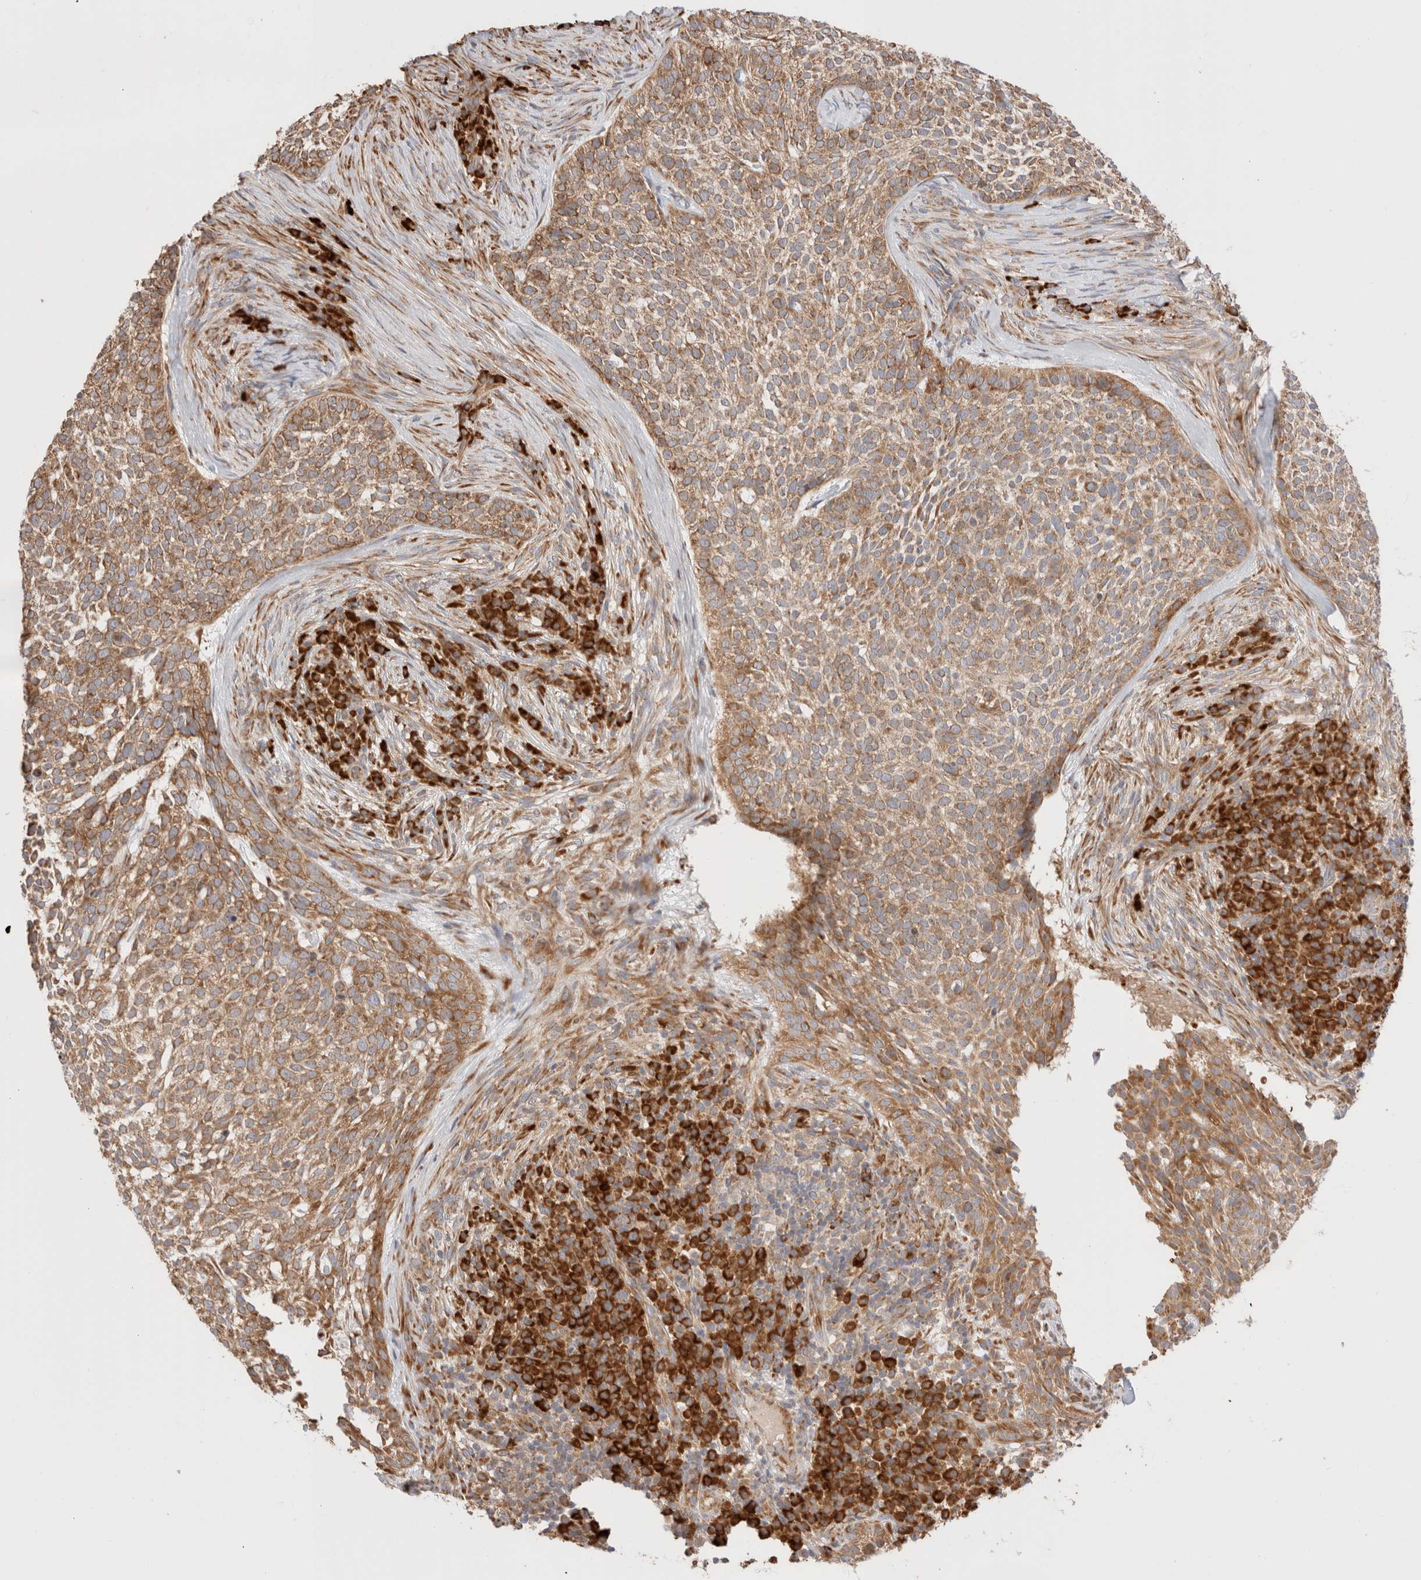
{"staining": {"intensity": "moderate", "quantity": ">75%", "location": "cytoplasmic/membranous"}, "tissue": "skin cancer", "cell_type": "Tumor cells", "image_type": "cancer", "snomed": [{"axis": "morphology", "description": "Basal cell carcinoma"}, {"axis": "topography", "description": "Skin"}], "caption": "Immunohistochemical staining of skin cancer (basal cell carcinoma) shows moderate cytoplasmic/membranous protein expression in approximately >75% of tumor cells.", "gene": "UTS2B", "patient": {"sex": "female", "age": 64}}